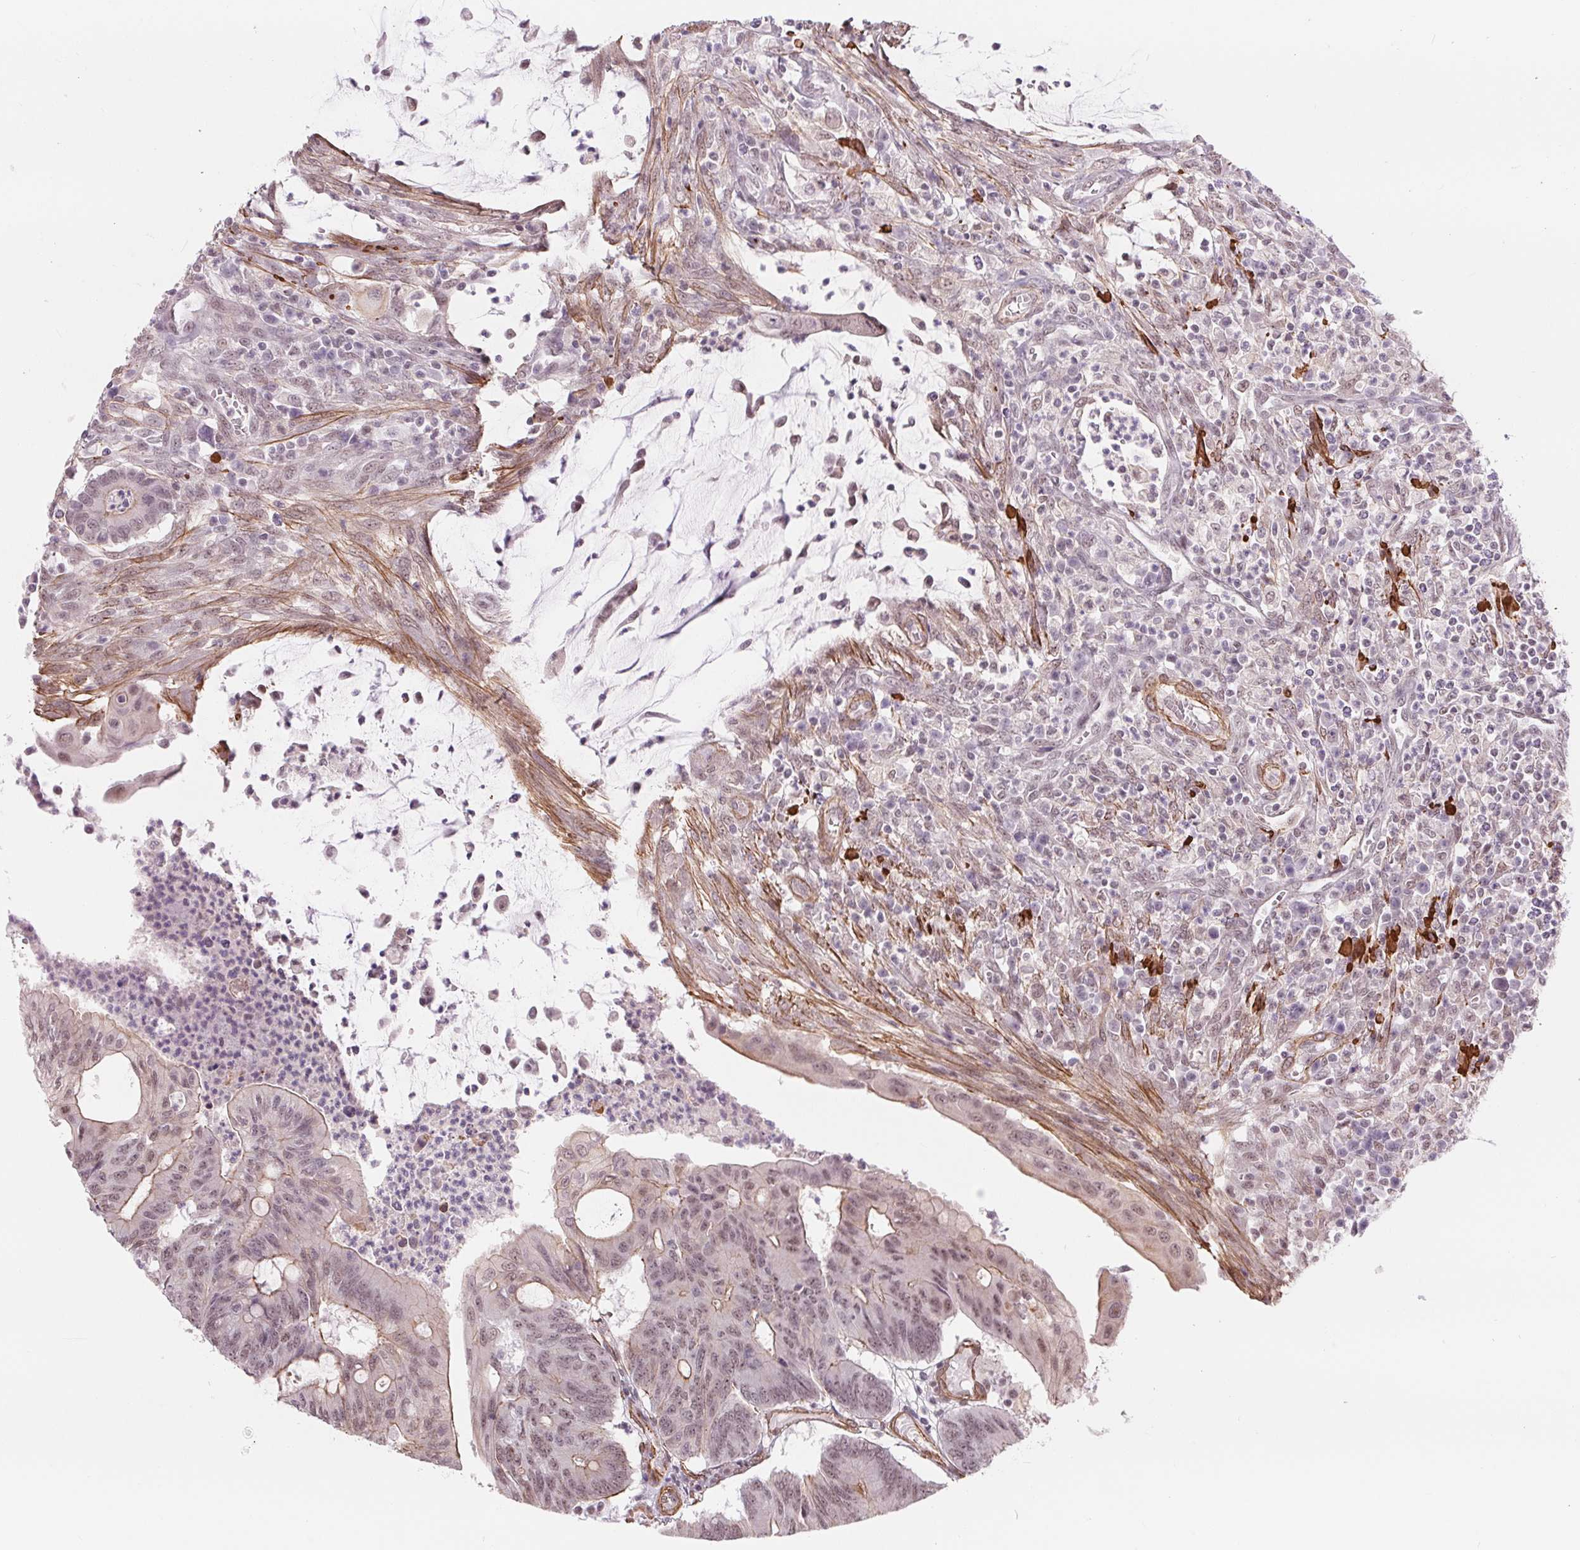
{"staining": {"intensity": "weak", "quantity": "<25%", "location": "cytoplasmic/membranous,nuclear"}, "tissue": "colorectal cancer", "cell_type": "Tumor cells", "image_type": "cancer", "snomed": [{"axis": "morphology", "description": "Adenocarcinoma, NOS"}, {"axis": "topography", "description": "Colon"}], "caption": "IHC image of neoplastic tissue: human colorectal cancer stained with DAB shows no significant protein staining in tumor cells.", "gene": "BCAT1", "patient": {"sex": "male", "age": 65}}